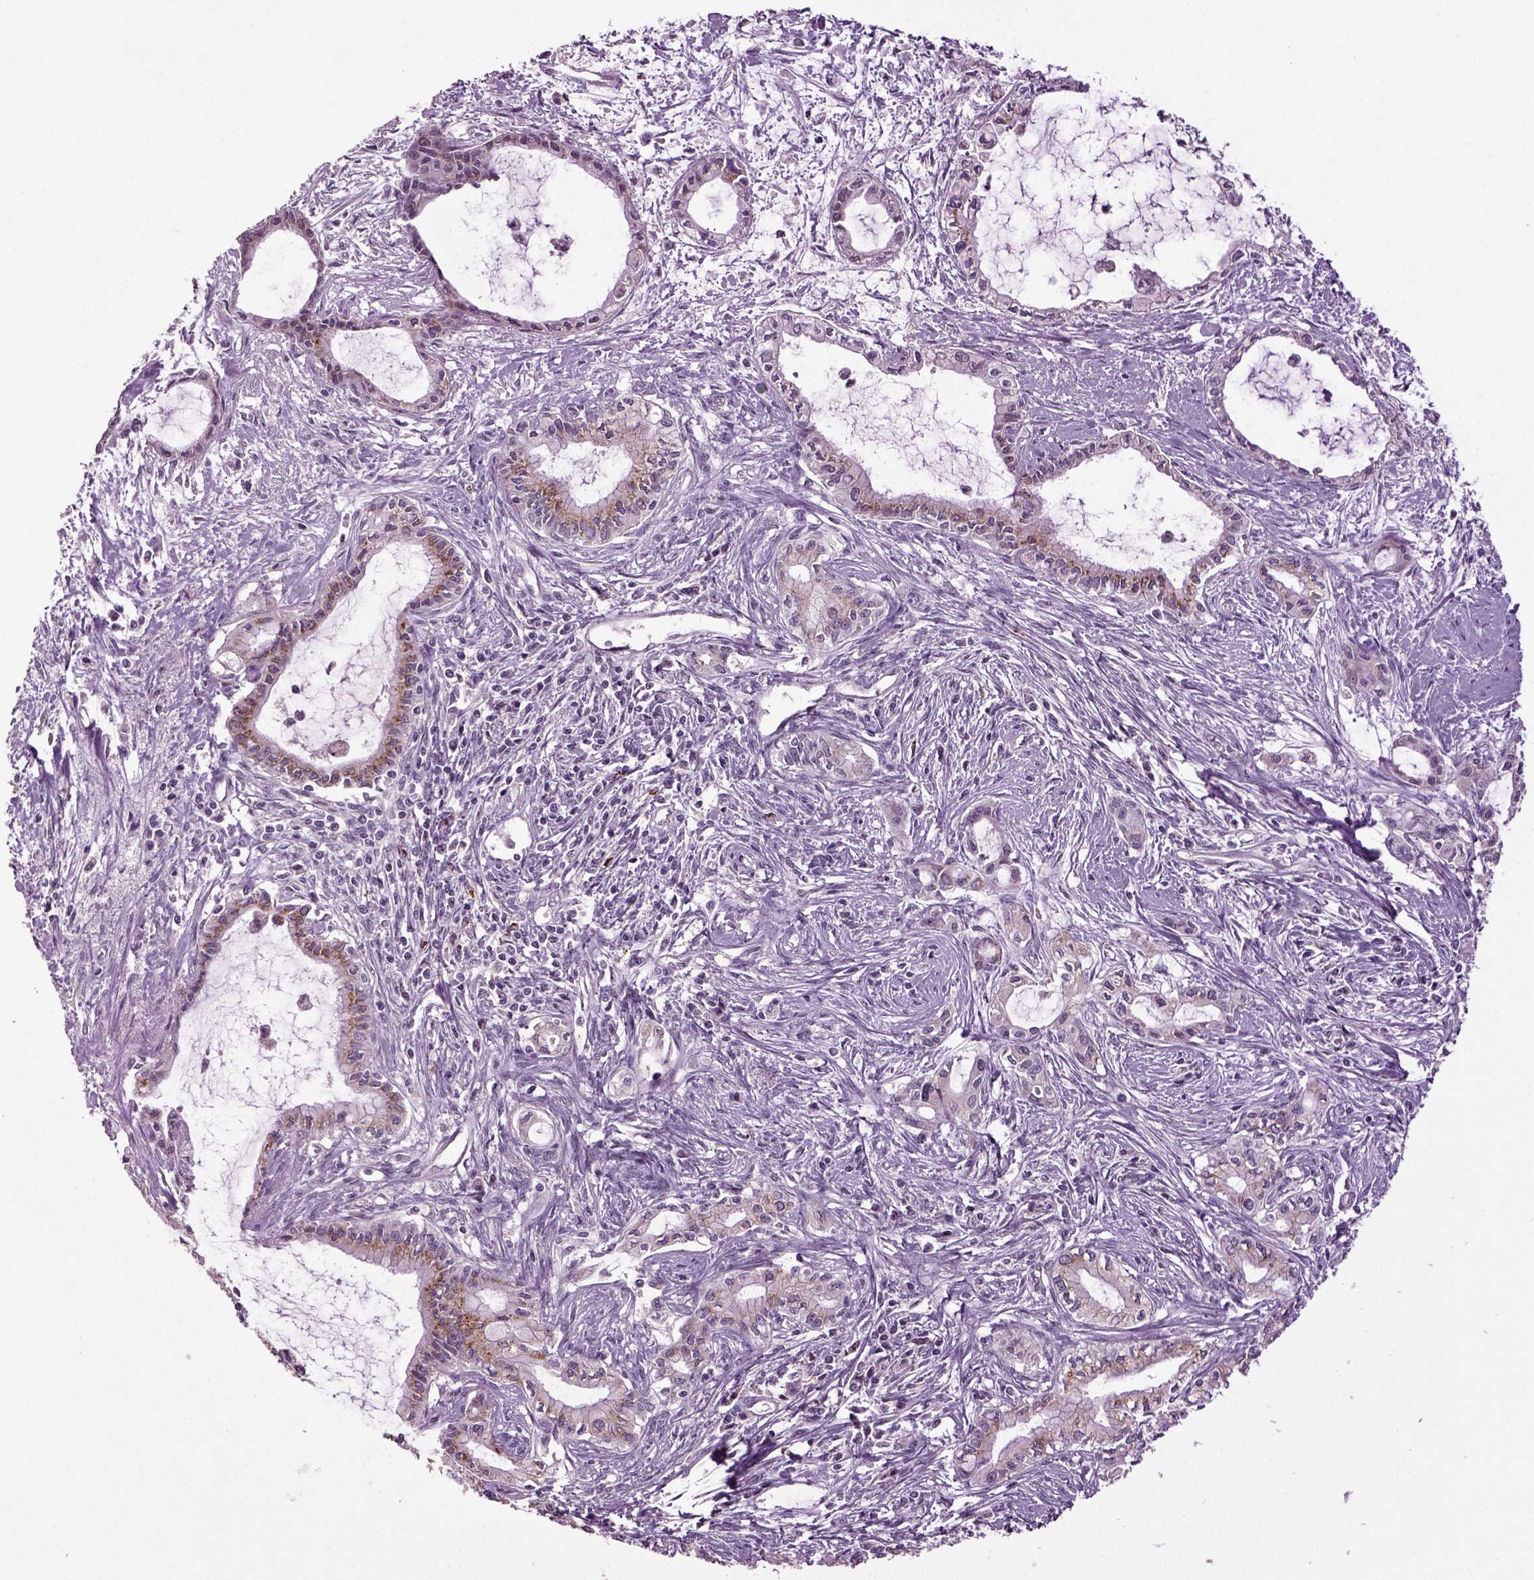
{"staining": {"intensity": "moderate", "quantity": "<25%", "location": "cytoplasmic/membranous"}, "tissue": "pancreatic cancer", "cell_type": "Tumor cells", "image_type": "cancer", "snomed": [{"axis": "morphology", "description": "Adenocarcinoma, NOS"}, {"axis": "topography", "description": "Pancreas"}], "caption": "Brown immunohistochemical staining in human pancreatic adenocarcinoma shows moderate cytoplasmic/membranous positivity in about <25% of tumor cells. The protein of interest is stained brown, and the nuclei are stained in blue (DAB IHC with brightfield microscopy, high magnification).", "gene": "SLC17A6", "patient": {"sex": "male", "age": 48}}